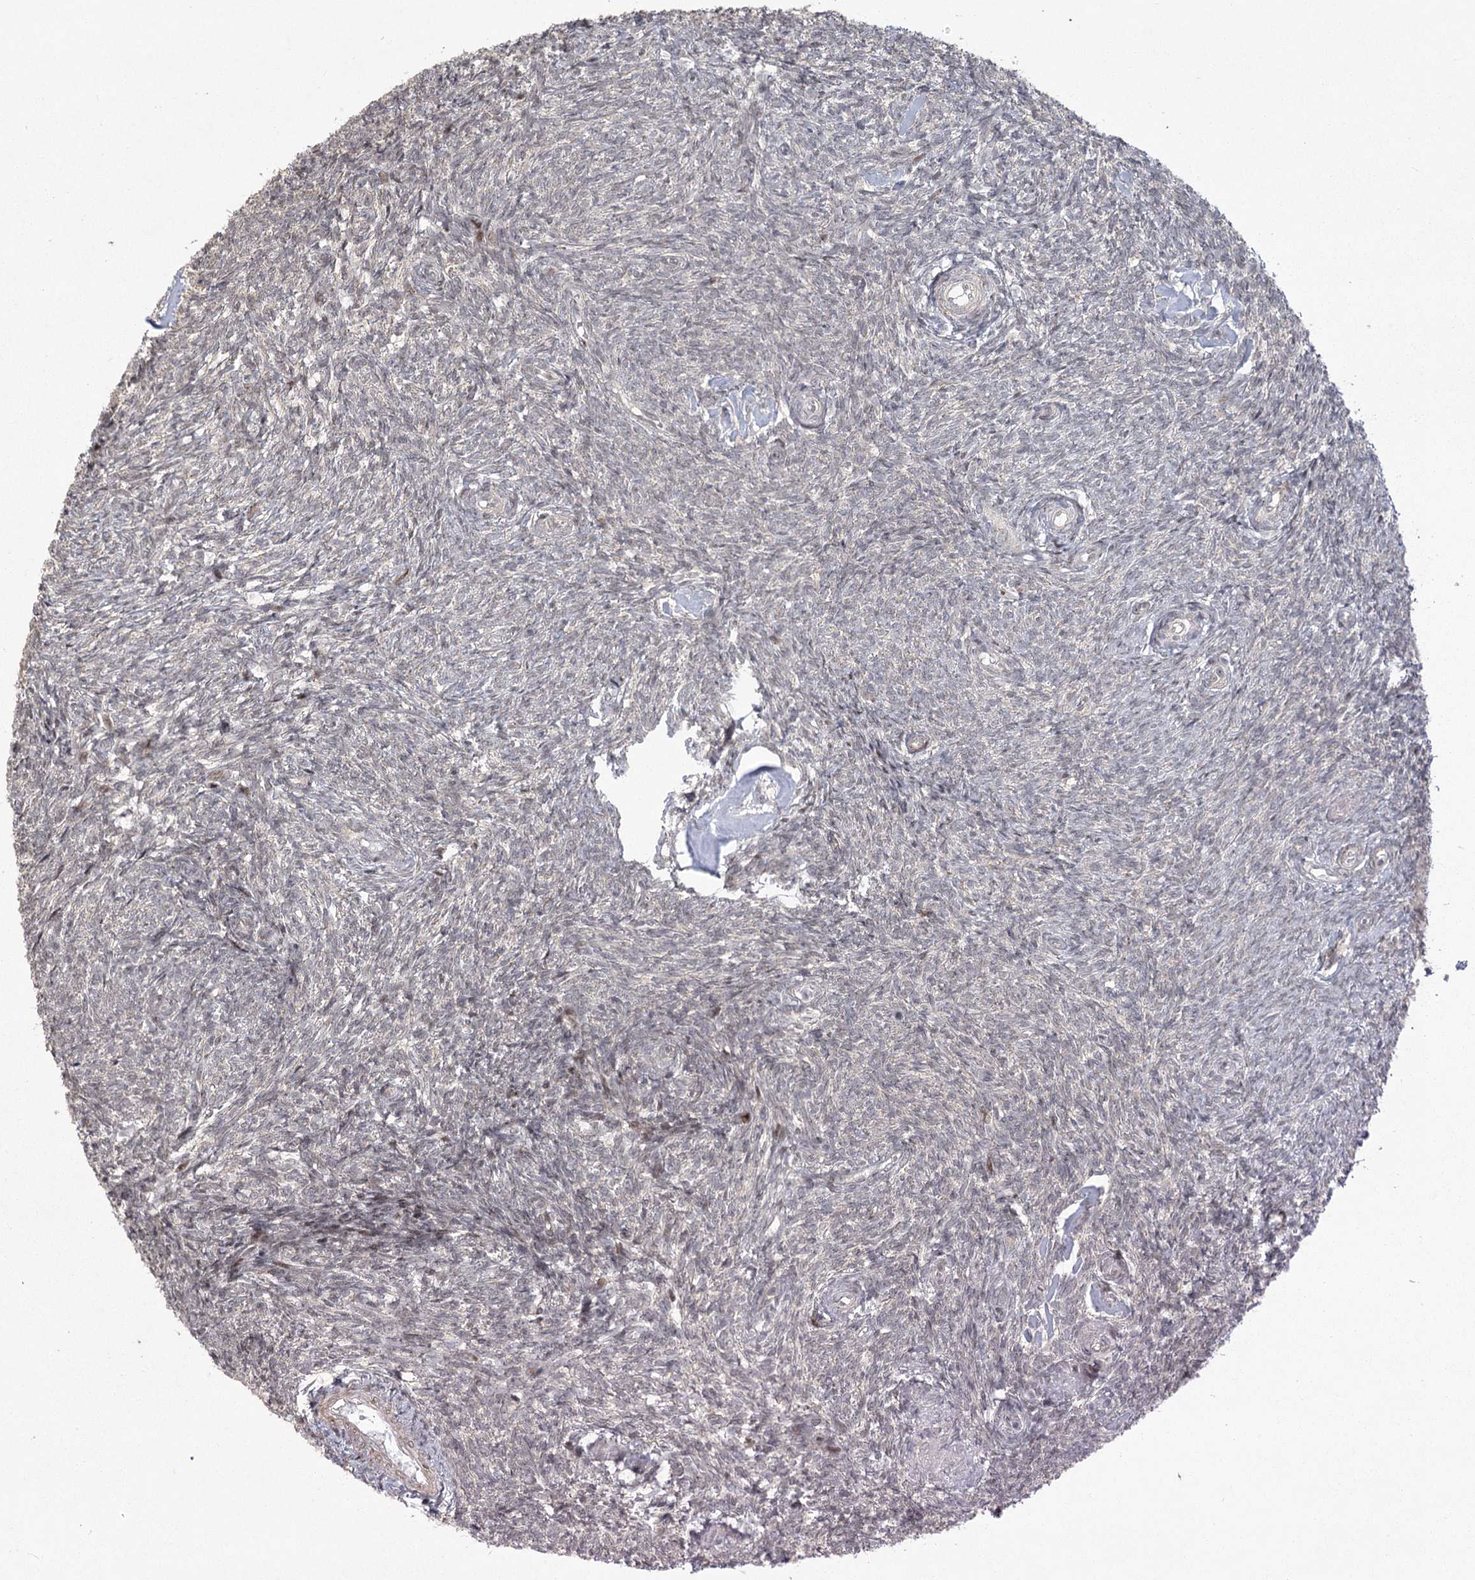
{"staining": {"intensity": "negative", "quantity": "none", "location": "none"}, "tissue": "ovary", "cell_type": "Ovarian stroma cells", "image_type": "normal", "snomed": [{"axis": "morphology", "description": "Normal tissue, NOS"}, {"axis": "topography", "description": "Ovary"}], "caption": "A histopathology image of ovary stained for a protein exhibits no brown staining in ovarian stroma cells. (DAB (3,3'-diaminobenzidine) IHC with hematoxylin counter stain).", "gene": "PARM1", "patient": {"sex": "female", "age": 44}}